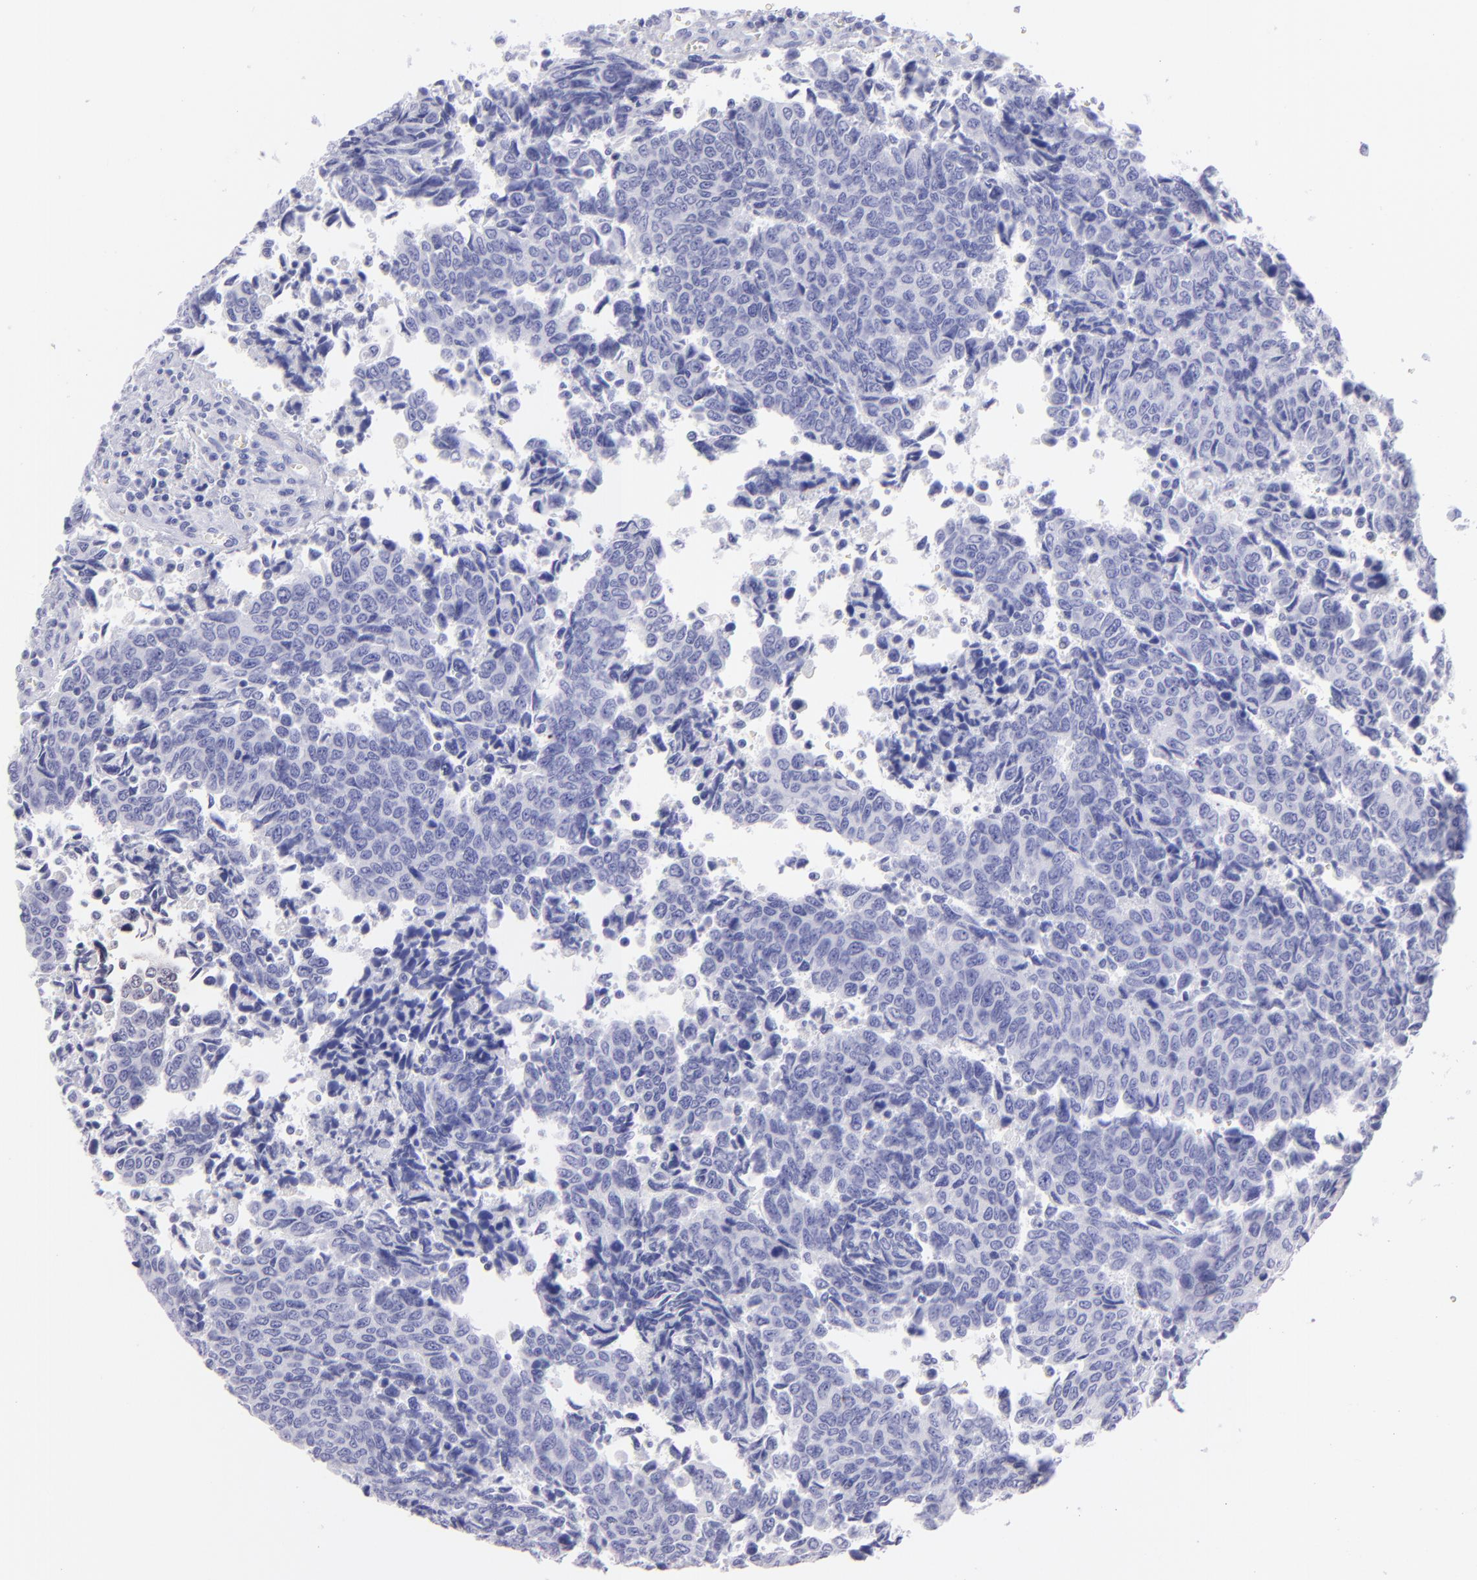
{"staining": {"intensity": "negative", "quantity": "none", "location": "none"}, "tissue": "urothelial cancer", "cell_type": "Tumor cells", "image_type": "cancer", "snomed": [{"axis": "morphology", "description": "Urothelial carcinoma, High grade"}, {"axis": "topography", "description": "Urinary bladder"}], "caption": "Human urothelial carcinoma (high-grade) stained for a protein using immunohistochemistry shows no expression in tumor cells.", "gene": "SLC1A3", "patient": {"sex": "male", "age": 86}}